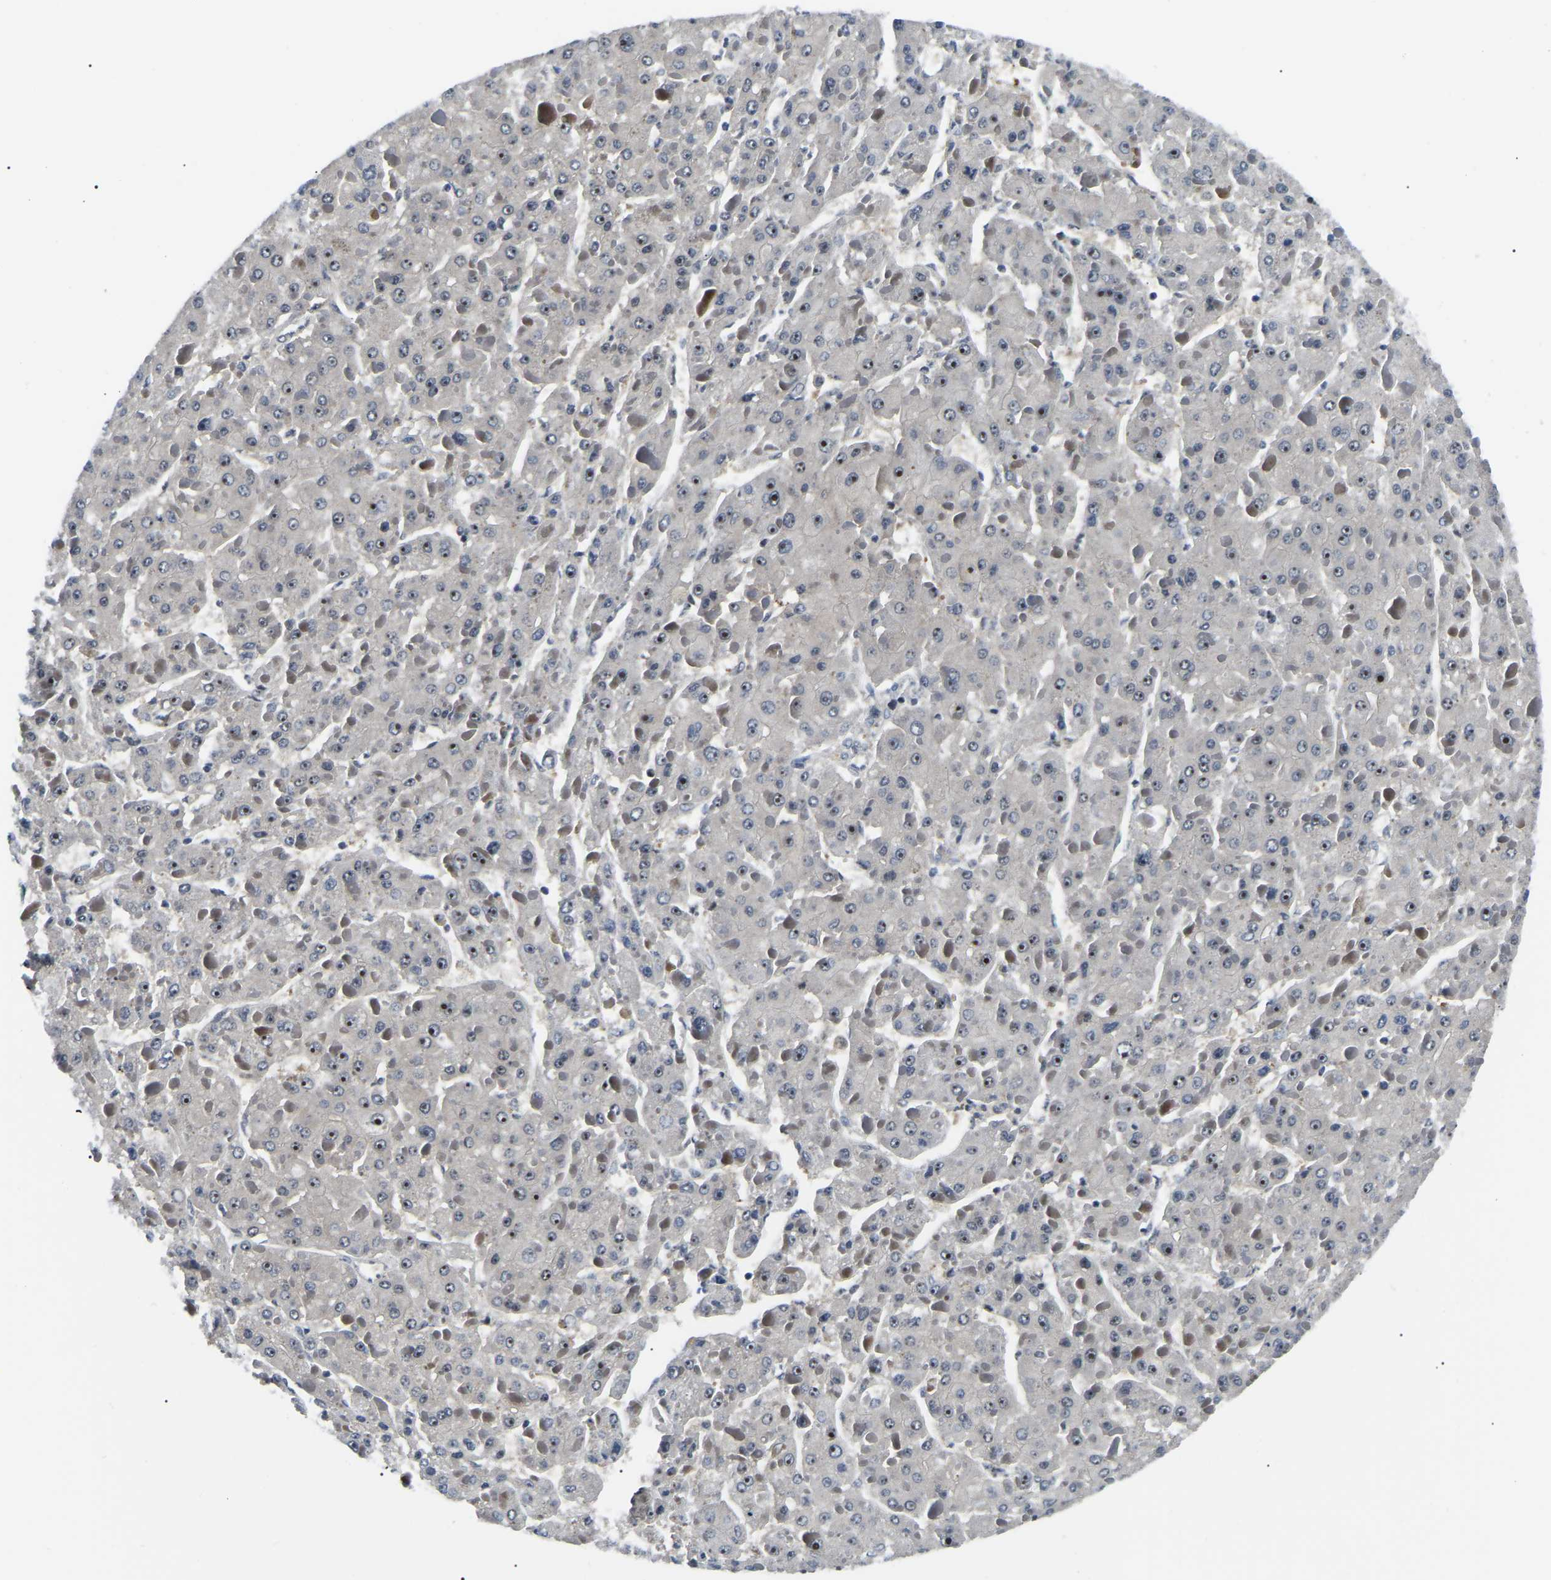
{"staining": {"intensity": "moderate", "quantity": ">75%", "location": "nuclear"}, "tissue": "liver cancer", "cell_type": "Tumor cells", "image_type": "cancer", "snomed": [{"axis": "morphology", "description": "Carcinoma, Hepatocellular, NOS"}, {"axis": "topography", "description": "Liver"}], "caption": "Immunohistochemistry of liver cancer (hepatocellular carcinoma) reveals medium levels of moderate nuclear expression in about >75% of tumor cells.", "gene": "RRP1B", "patient": {"sex": "female", "age": 73}}